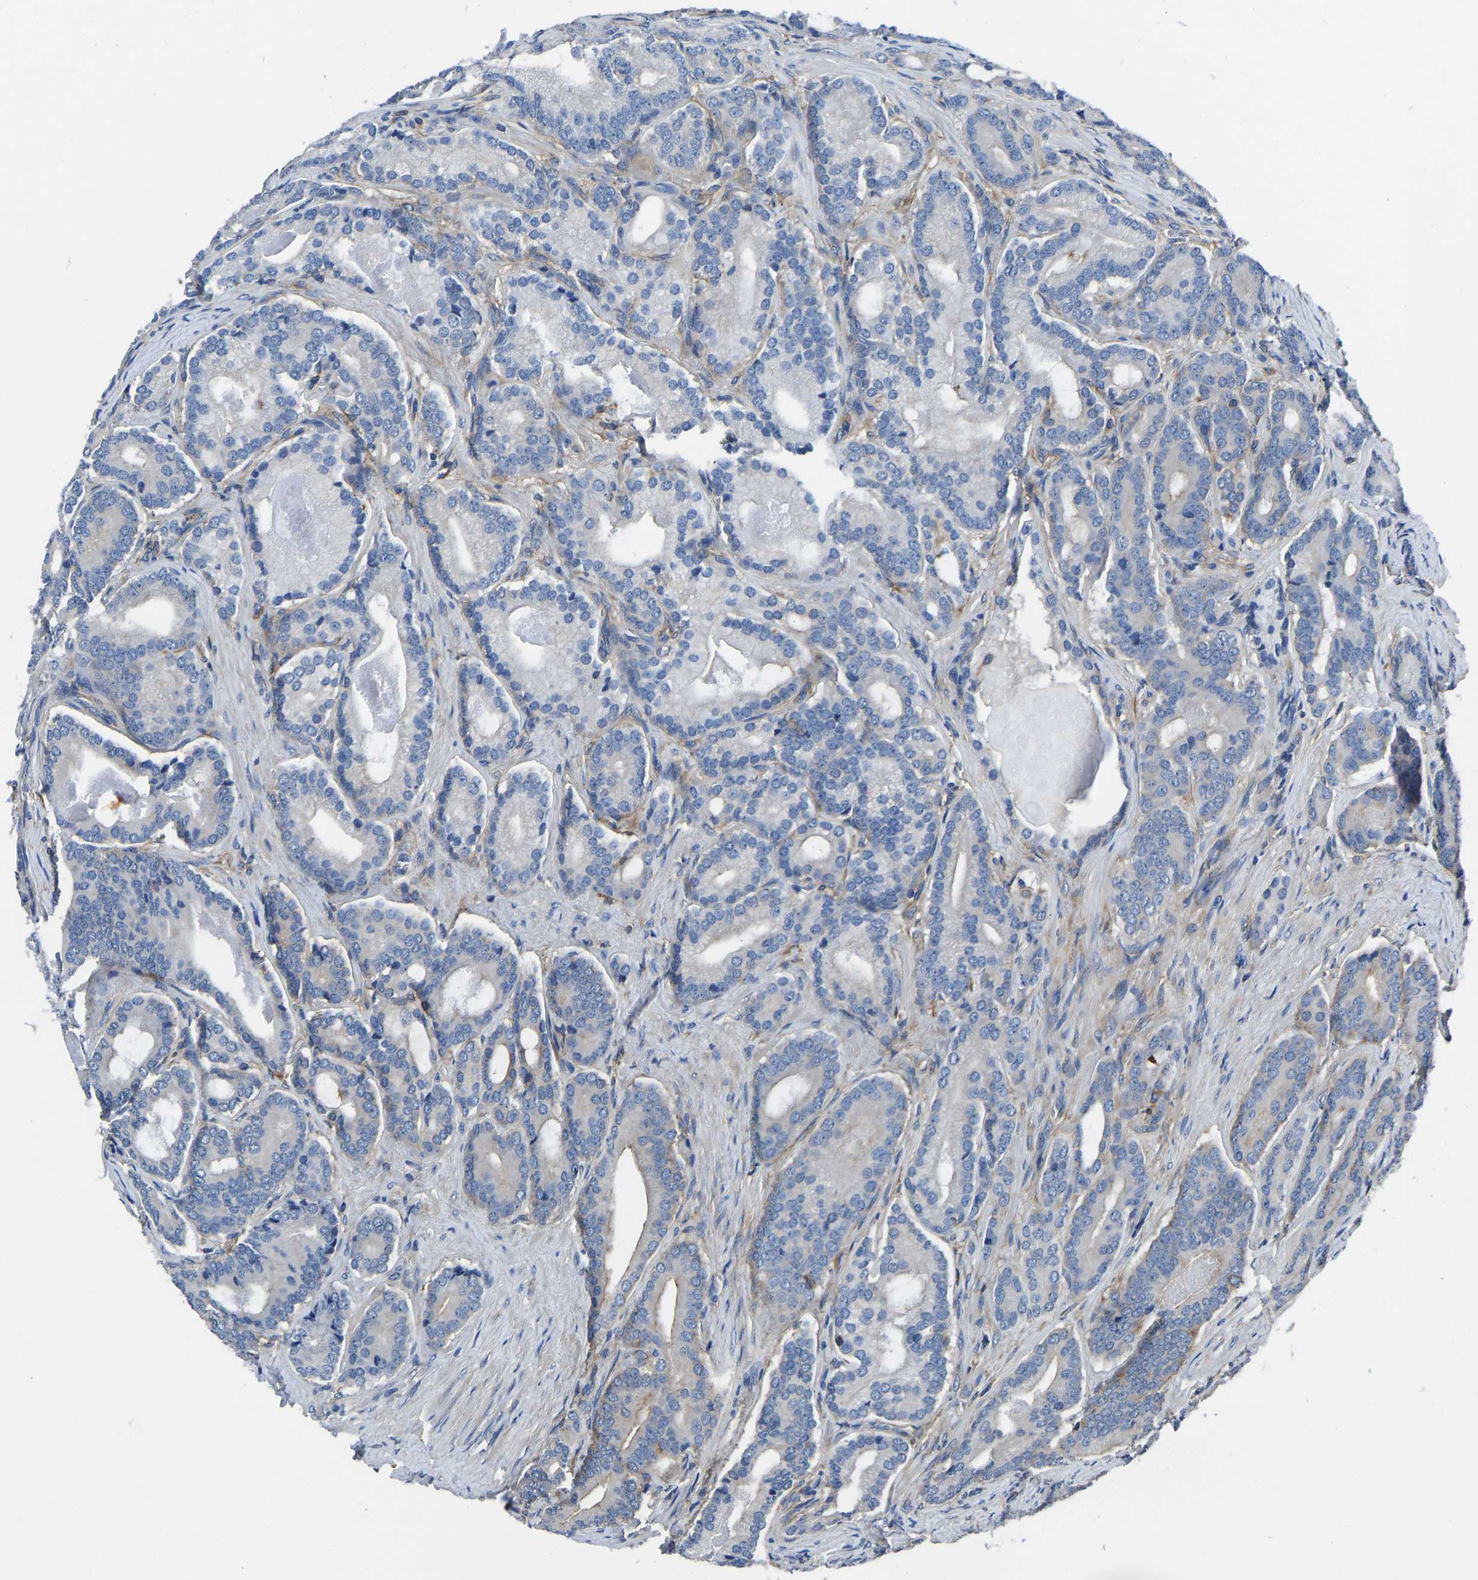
{"staining": {"intensity": "negative", "quantity": "none", "location": "none"}, "tissue": "prostate cancer", "cell_type": "Tumor cells", "image_type": "cancer", "snomed": [{"axis": "morphology", "description": "Adenocarcinoma, High grade"}, {"axis": "topography", "description": "Prostate"}], "caption": "Human prostate adenocarcinoma (high-grade) stained for a protein using immunohistochemistry shows no staining in tumor cells.", "gene": "PRKAR1A", "patient": {"sex": "male", "age": 60}}